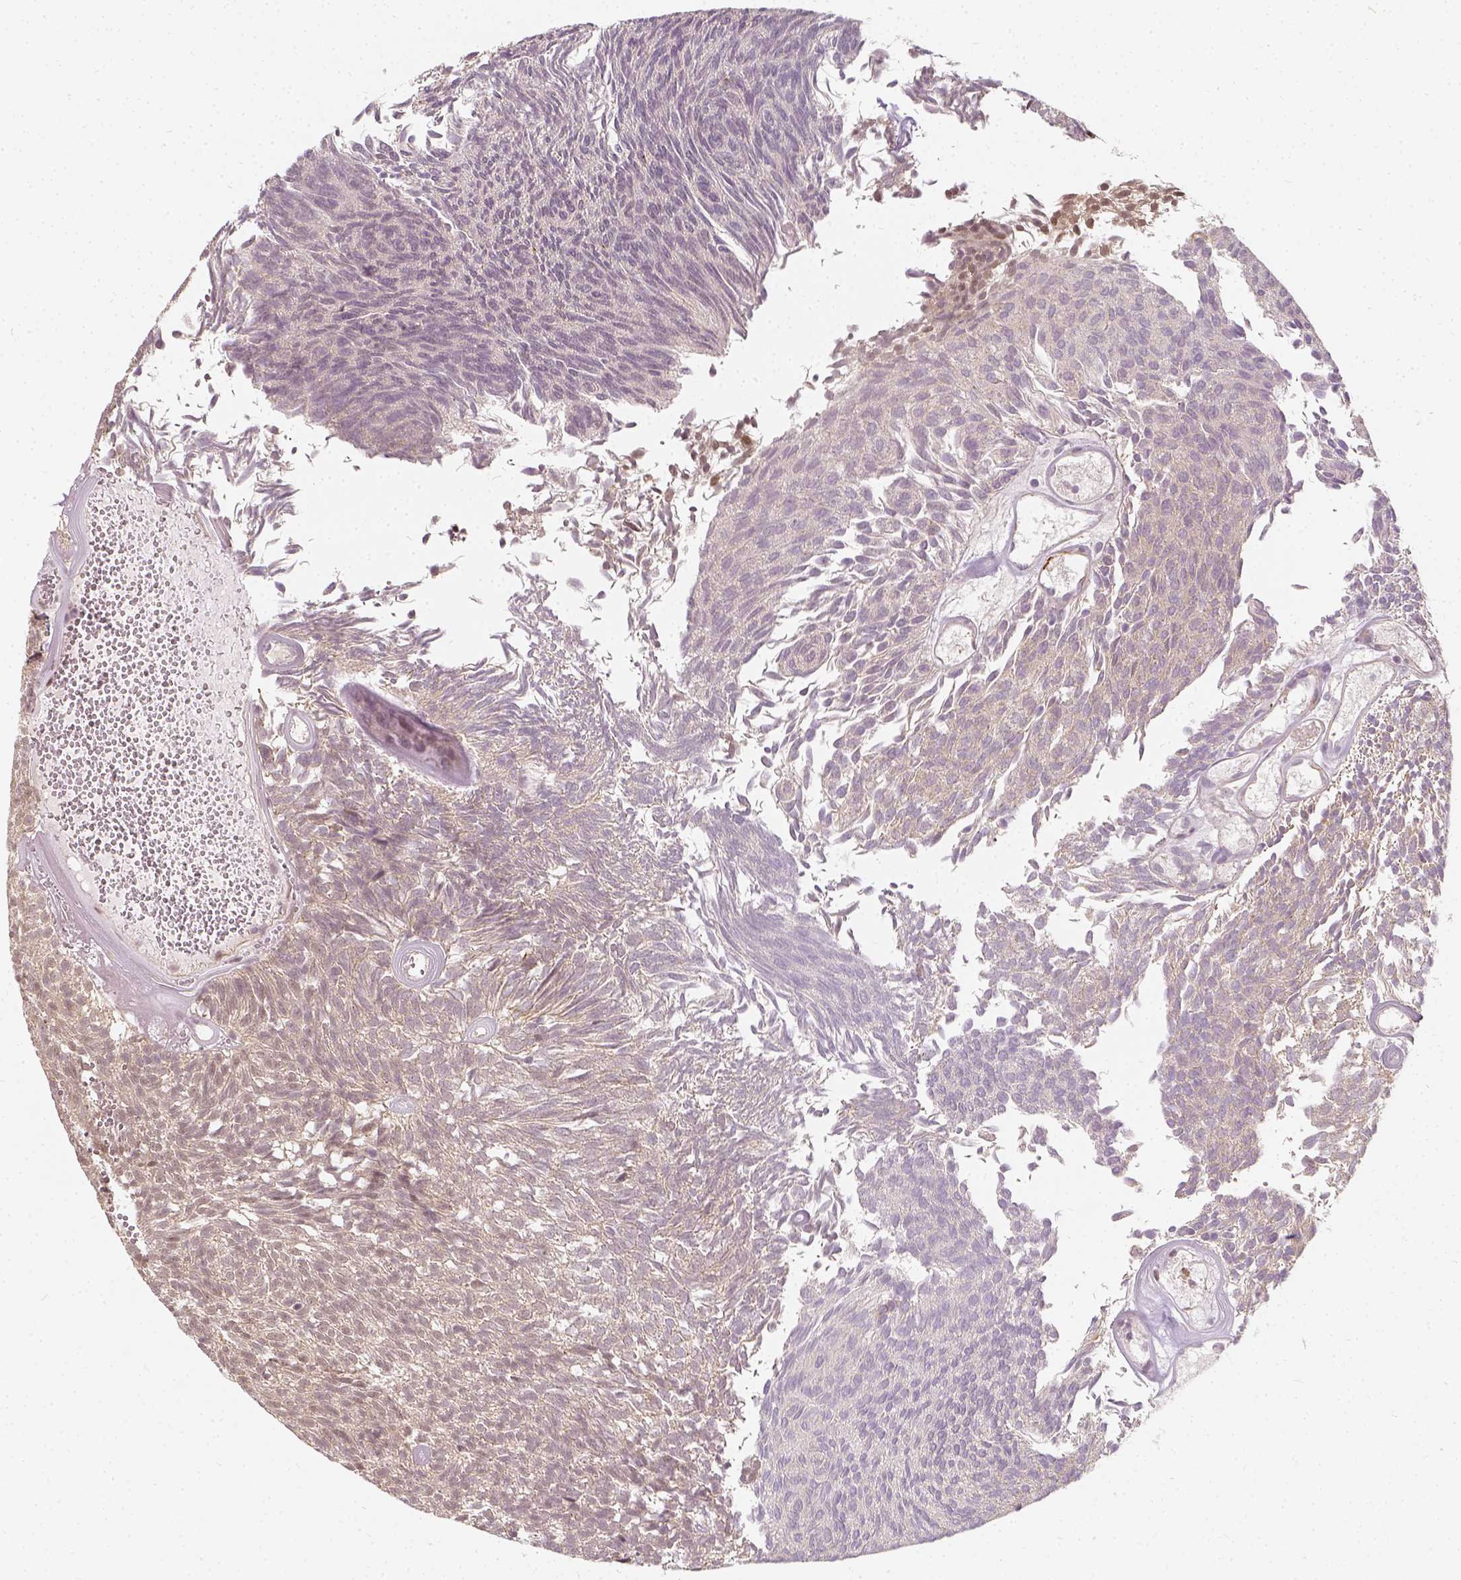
{"staining": {"intensity": "moderate", "quantity": "<25%", "location": "cytoplasmic/membranous,nuclear"}, "tissue": "urothelial cancer", "cell_type": "Tumor cells", "image_type": "cancer", "snomed": [{"axis": "morphology", "description": "Urothelial carcinoma, Low grade"}, {"axis": "topography", "description": "Urinary bladder"}], "caption": "This histopathology image reveals immunohistochemistry (IHC) staining of human low-grade urothelial carcinoma, with low moderate cytoplasmic/membranous and nuclear expression in approximately <25% of tumor cells.", "gene": "ZMAT3", "patient": {"sex": "male", "age": 77}}